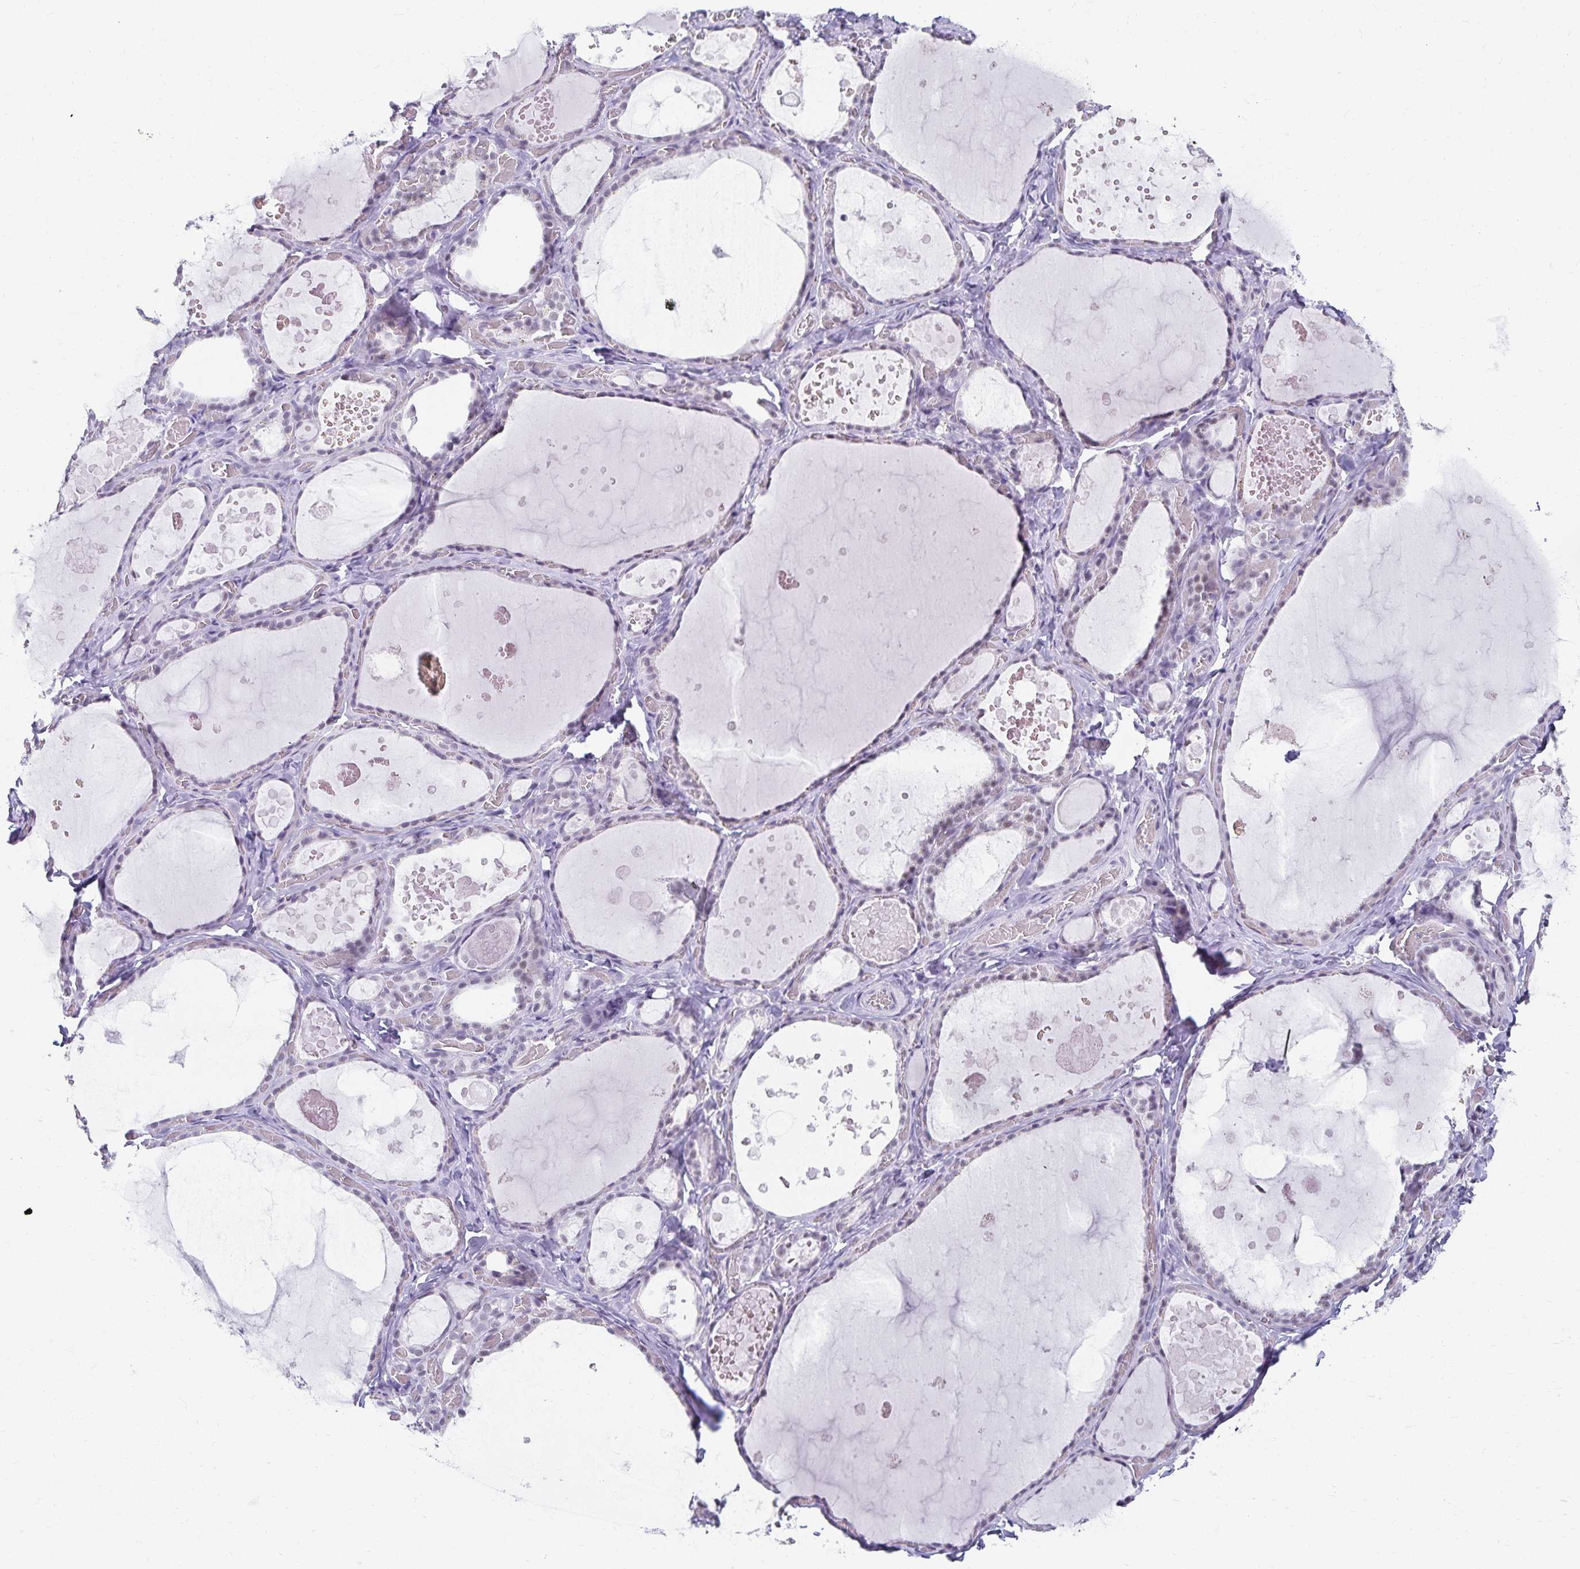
{"staining": {"intensity": "negative", "quantity": "none", "location": "none"}, "tissue": "thyroid gland", "cell_type": "Glandular cells", "image_type": "normal", "snomed": [{"axis": "morphology", "description": "Normal tissue, NOS"}, {"axis": "topography", "description": "Thyroid gland"}], "caption": "This is a micrograph of immunohistochemistry staining of unremarkable thyroid gland, which shows no positivity in glandular cells. (Stains: DAB IHC with hematoxylin counter stain, Microscopy: brightfield microscopy at high magnification).", "gene": "C20orf85", "patient": {"sex": "female", "age": 56}}